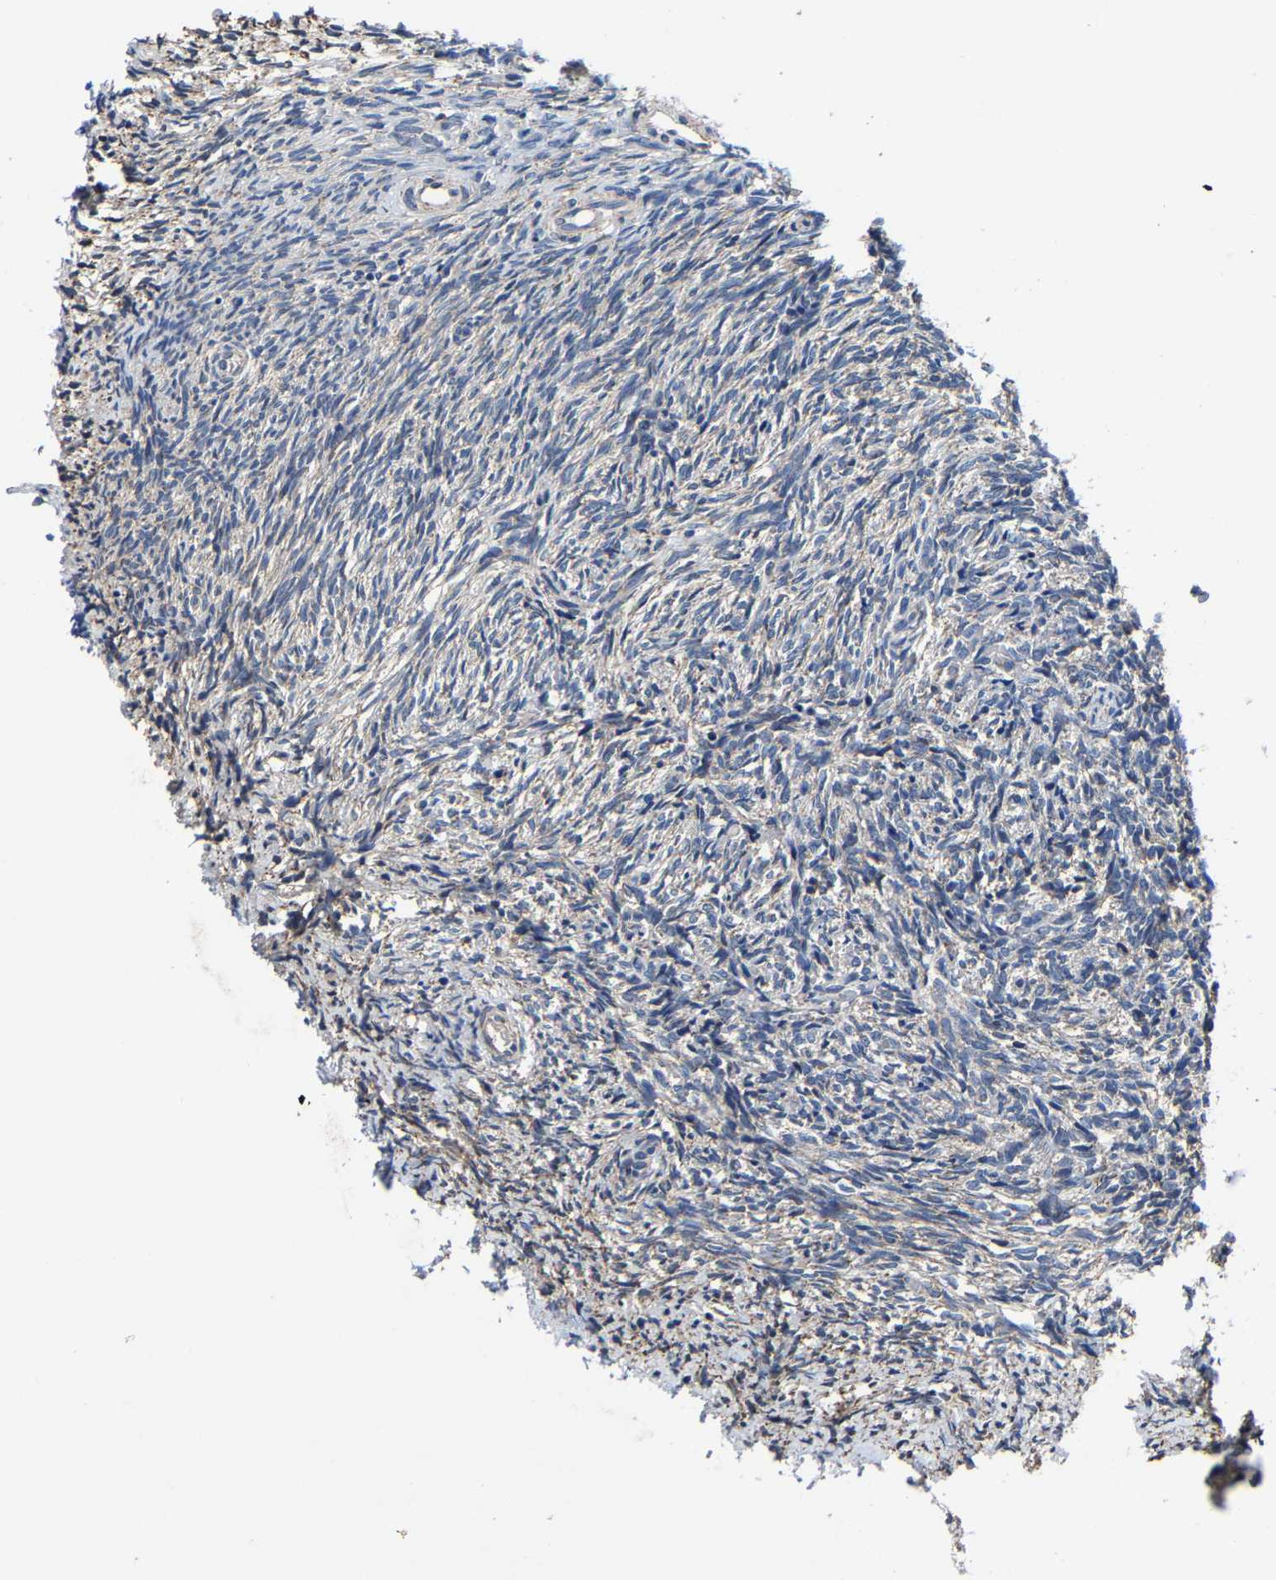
{"staining": {"intensity": "weak", "quantity": "<25%", "location": "cytoplasmic/membranous"}, "tissue": "ovary", "cell_type": "Ovarian stroma cells", "image_type": "normal", "snomed": [{"axis": "morphology", "description": "Normal tissue, NOS"}, {"axis": "topography", "description": "Ovary"}], "caption": "There is no significant staining in ovarian stroma cells of ovary. (DAB immunohistochemistry (IHC) with hematoxylin counter stain).", "gene": "ZCCHC7", "patient": {"sex": "female", "age": 41}}